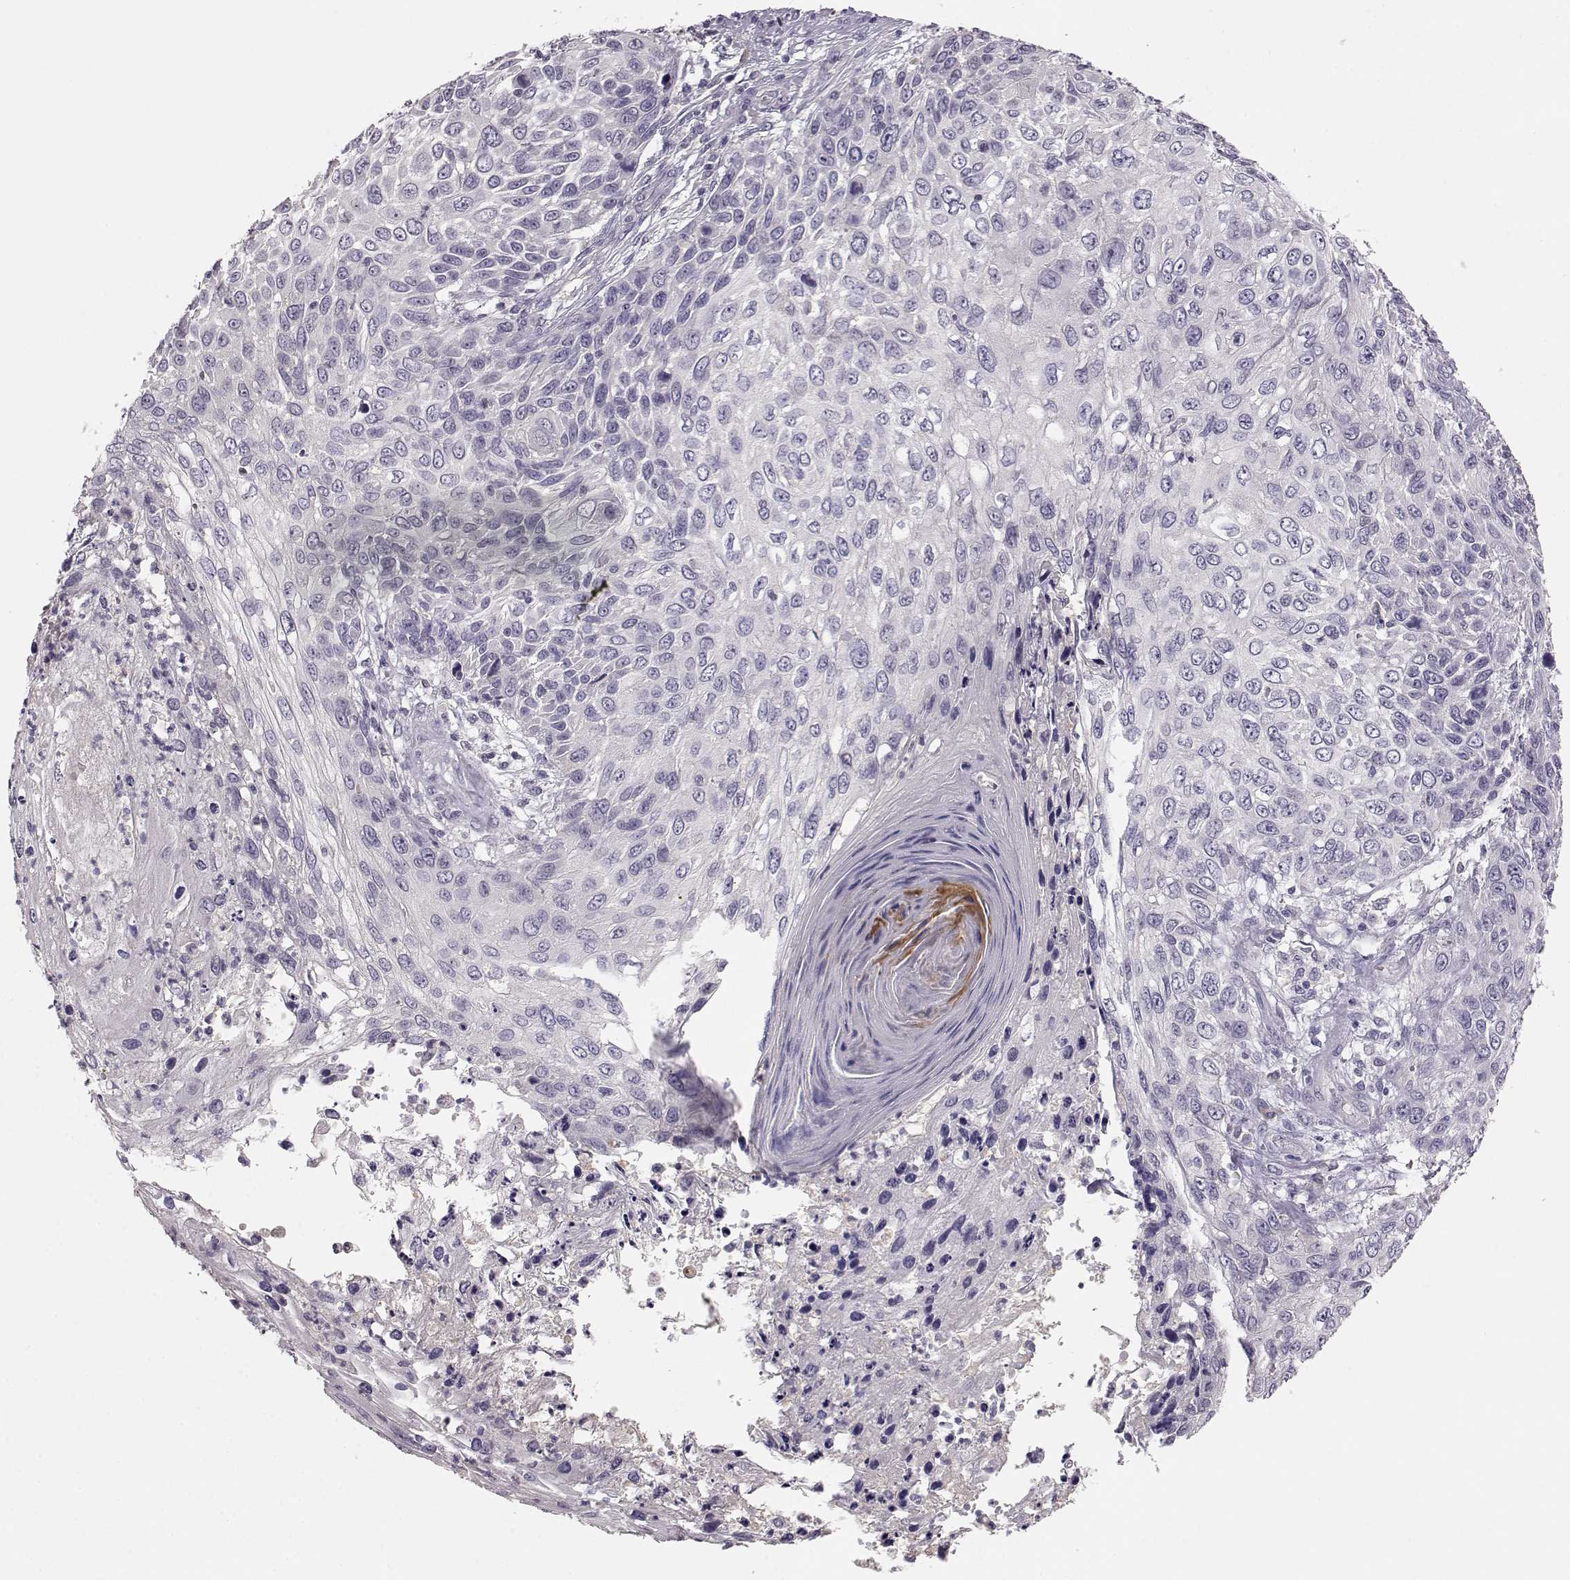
{"staining": {"intensity": "negative", "quantity": "none", "location": "none"}, "tissue": "skin cancer", "cell_type": "Tumor cells", "image_type": "cancer", "snomed": [{"axis": "morphology", "description": "Squamous cell carcinoma, NOS"}, {"axis": "topography", "description": "Skin"}], "caption": "Tumor cells show no significant protein staining in skin cancer (squamous cell carcinoma). Brightfield microscopy of immunohistochemistry (IHC) stained with DAB (brown) and hematoxylin (blue), captured at high magnification.", "gene": "BFSP2", "patient": {"sex": "male", "age": 92}}